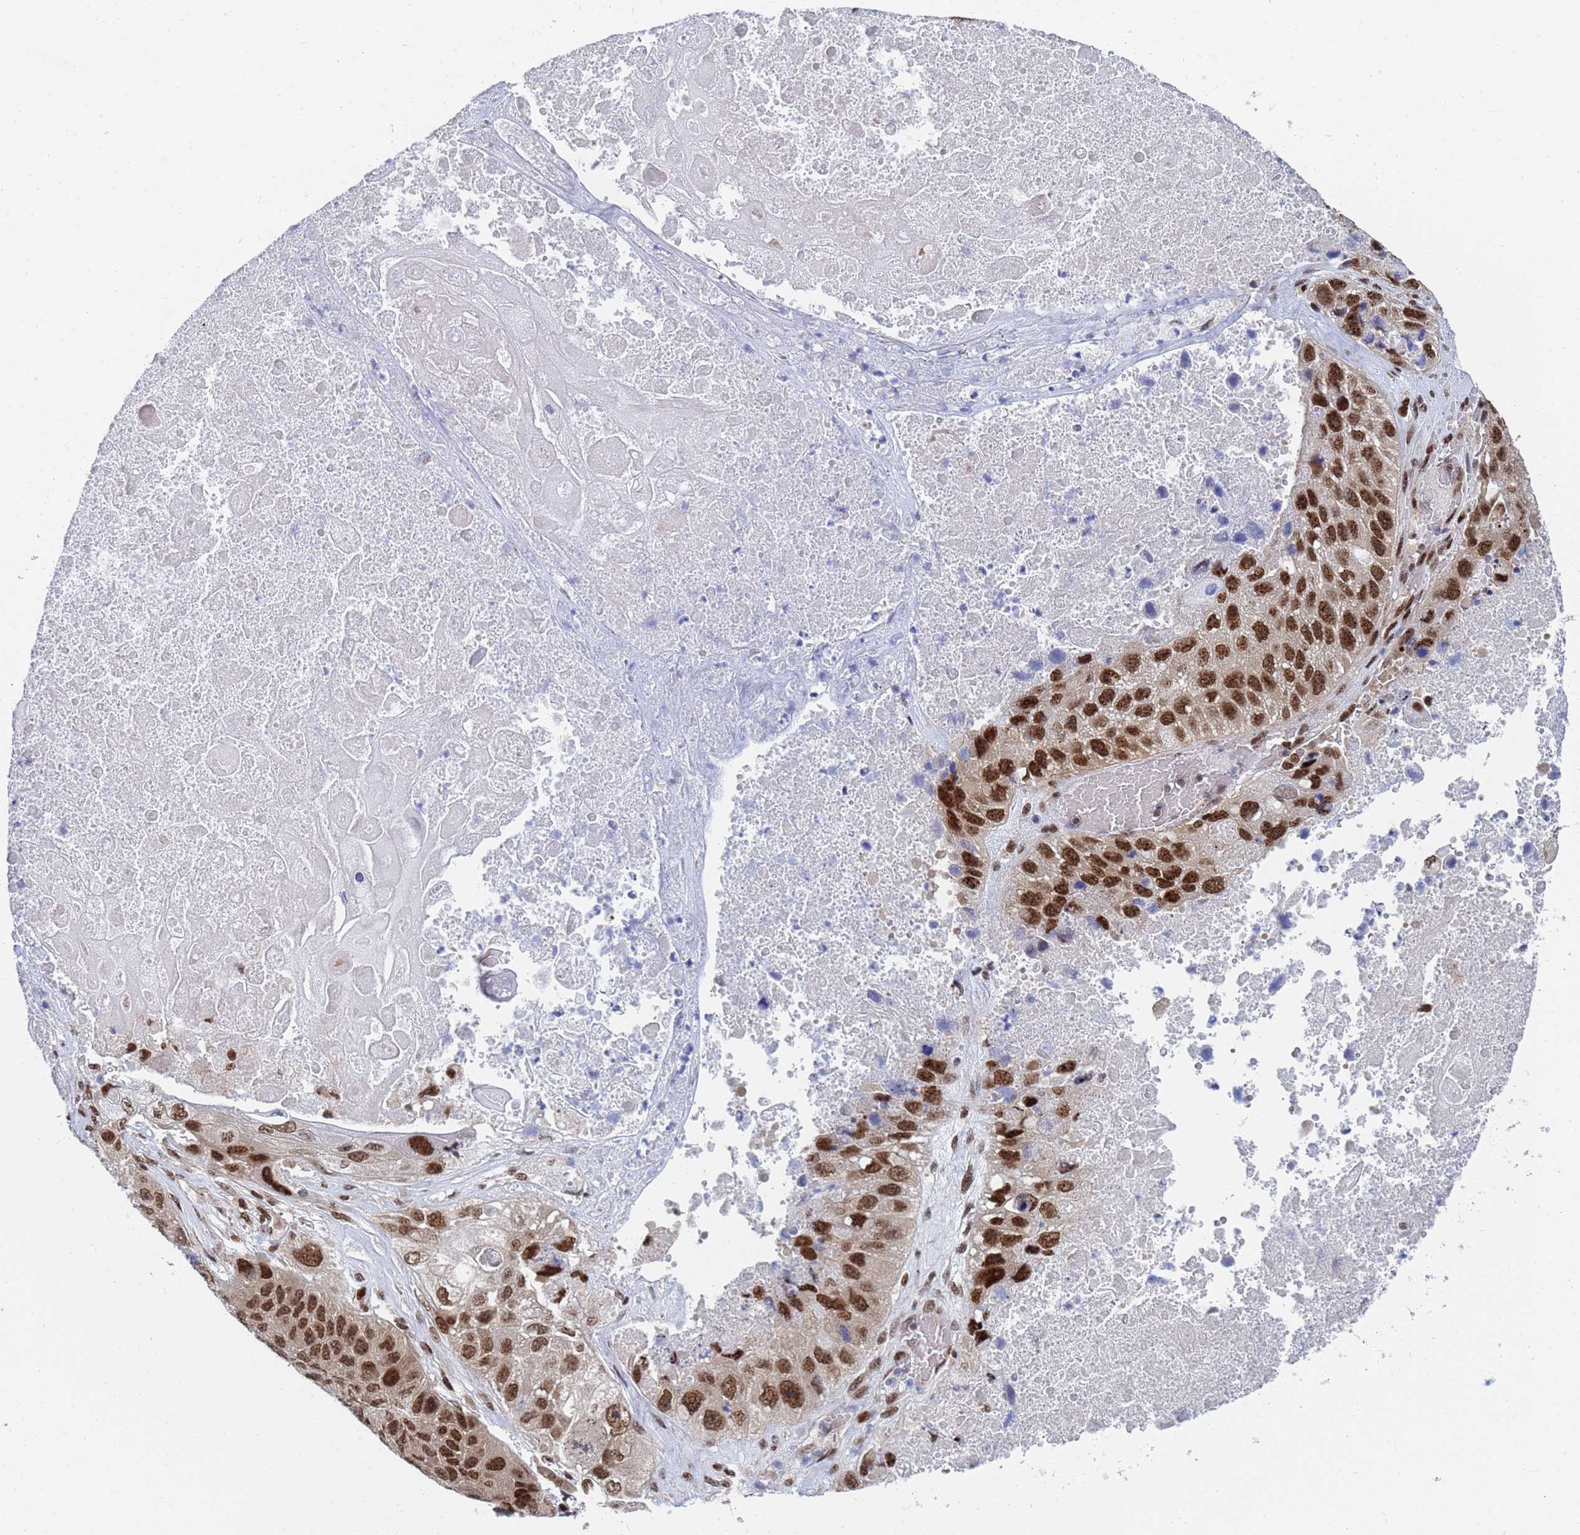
{"staining": {"intensity": "strong", "quantity": ">75%", "location": "nuclear"}, "tissue": "lung cancer", "cell_type": "Tumor cells", "image_type": "cancer", "snomed": [{"axis": "morphology", "description": "Squamous cell carcinoma, NOS"}, {"axis": "topography", "description": "Lung"}], "caption": "Lung cancer (squamous cell carcinoma) stained with DAB (3,3'-diaminobenzidine) immunohistochemistry (IHC) exhibits high levels of strong nuclear expression in about >75% of tumor cells. The staining was performed using DAB to visualize the protein expression in brown, while the nuclei were stained in blue with hematoxylin (Magnification: 20x).", "gene": "AP5Z1", "patient": {"sex": "male", "age": 61}}